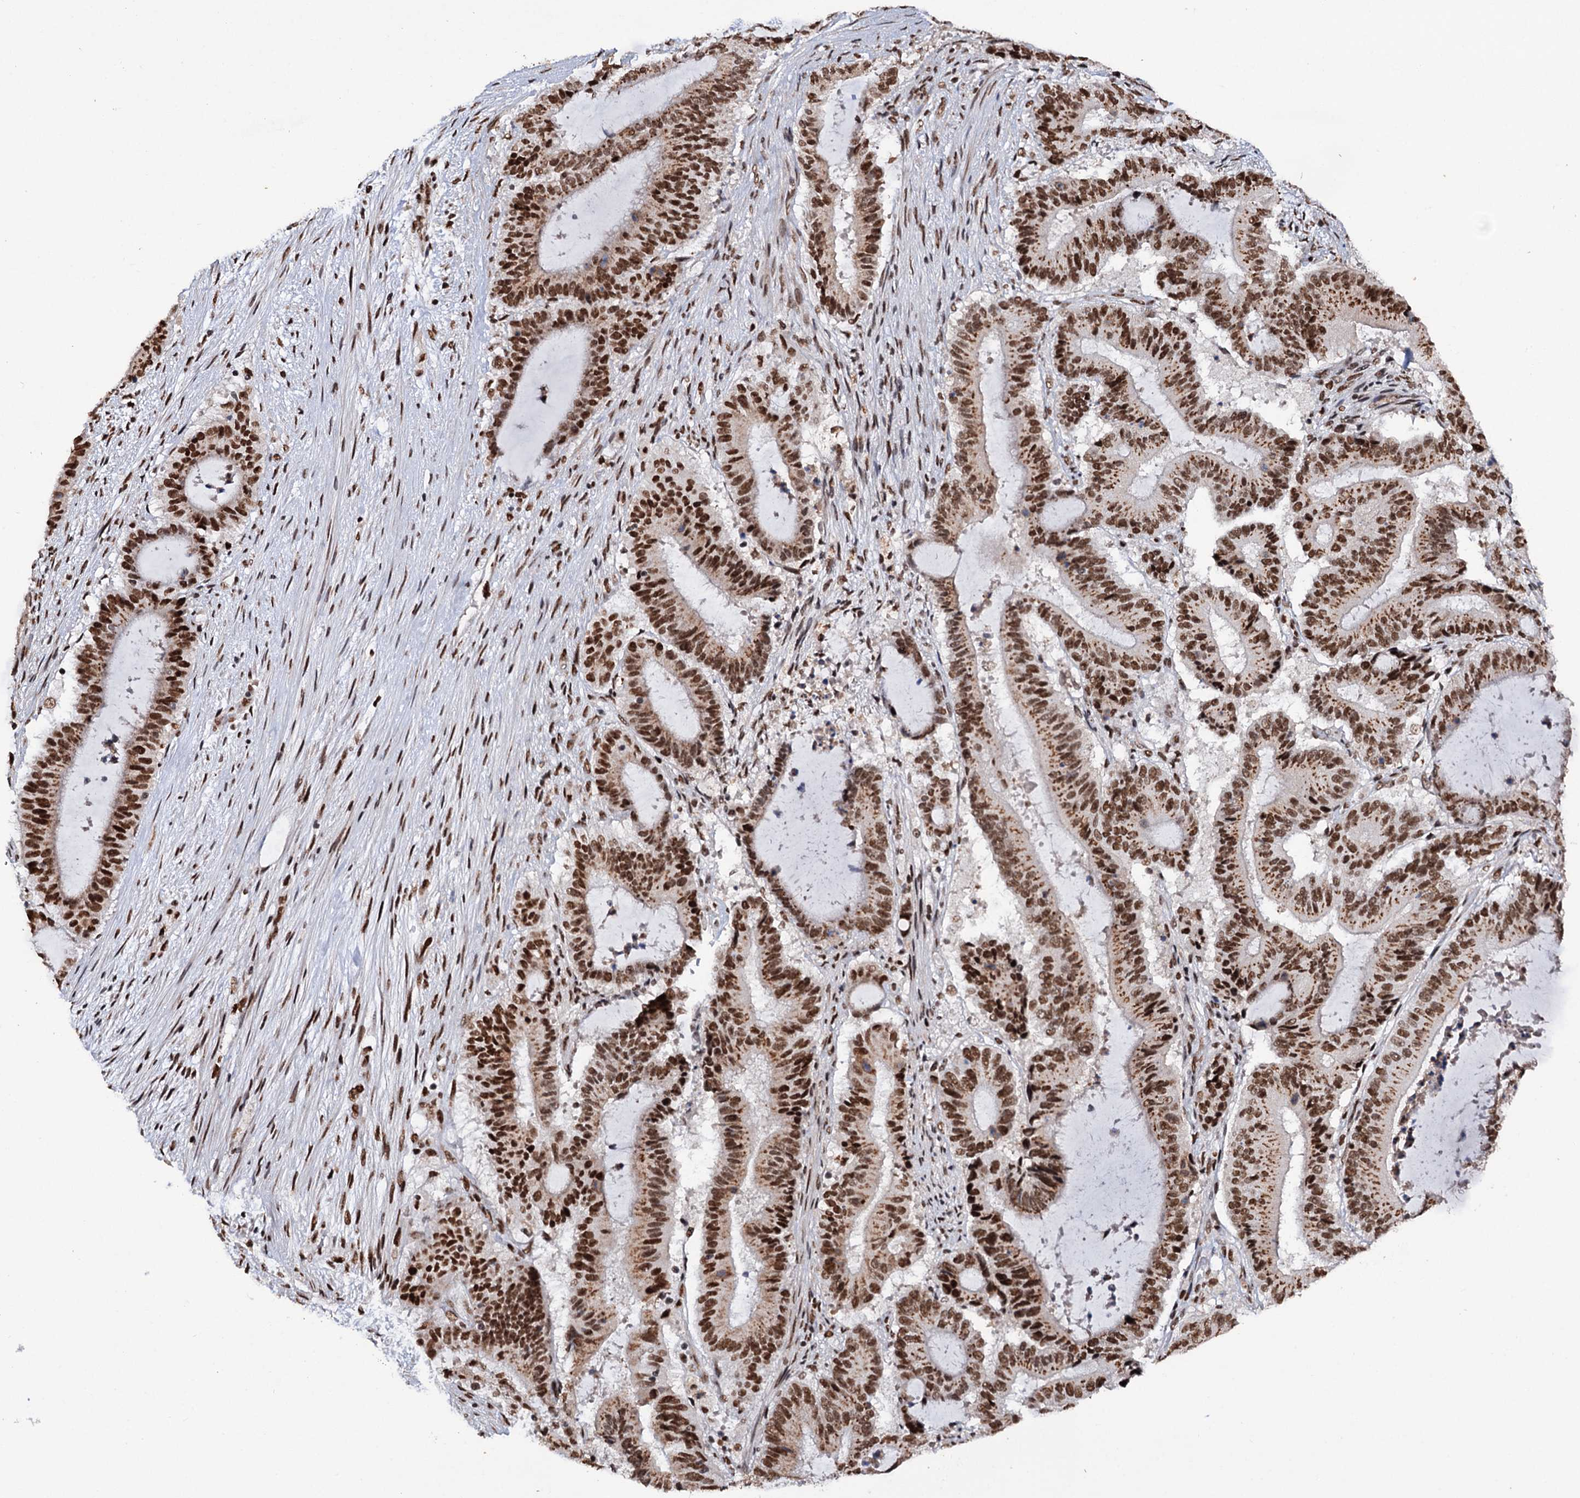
{"staining": {"intensity": "strong", "quantity": ">75%", "location": "nuclear"}, "tissue": "liver cancer", "cell_type": "Tumor cells", "image_type": "cancer", "snomed": [{"axis": "morphology", "description": "Normal tissue, NOS"}, {"axis": "morphology", "description": "Cholangiocarcinoma"}, {"axis": "topography", "description": "Liver"}, {"axis": "topography", "description": "Peripheral nerve tissue"}], "caption": "Immunohistochemistry micrograph of cholangiocarcinoma (liver) stained for a protein (brown), which demonstrates high levels of strong nuclear positivity in about >75% of tumor cells.", "gene": "MATR3", "patient": {"sex": "female", "age": 73}}